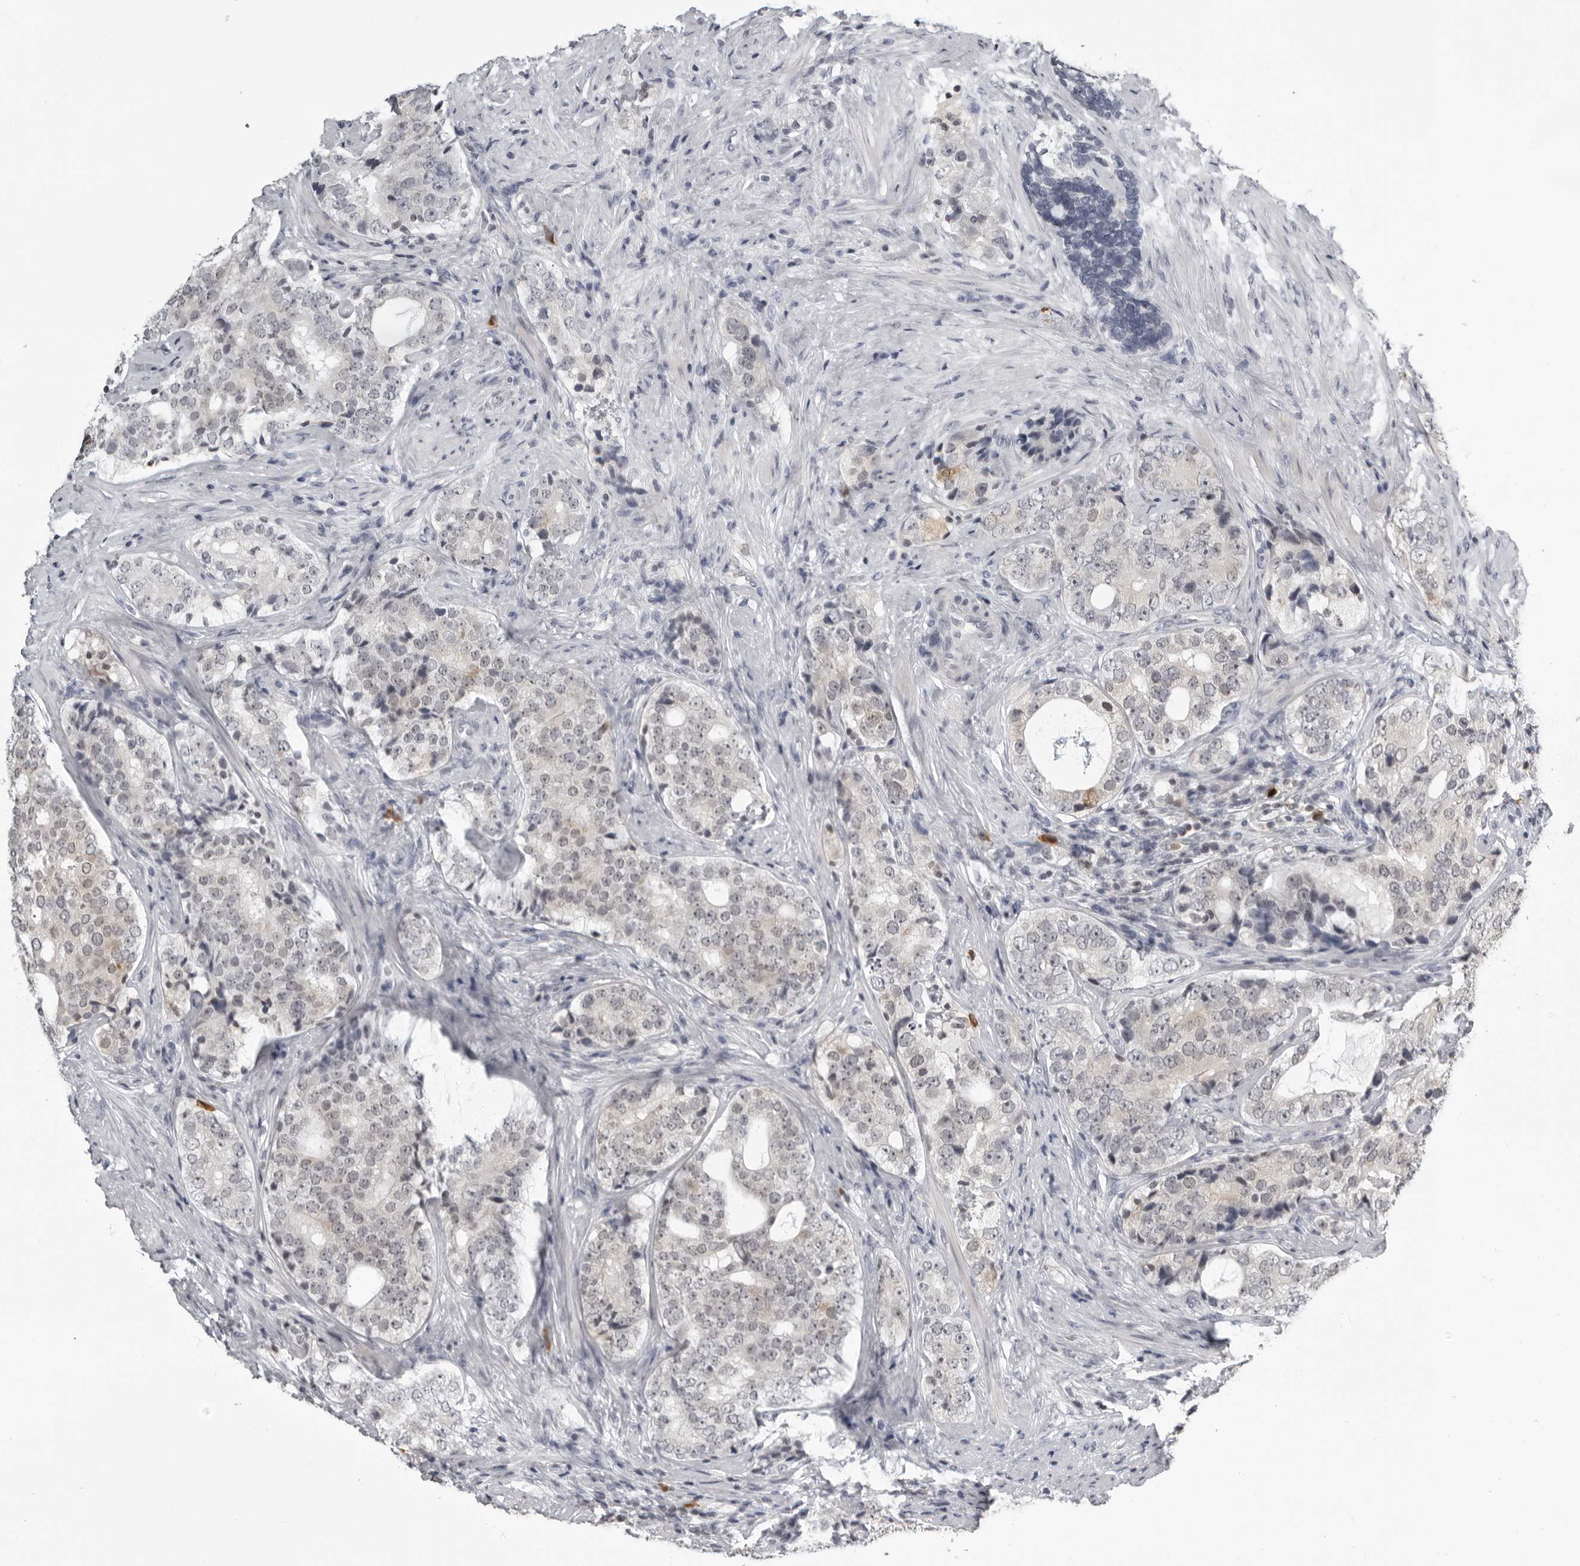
{"staining": {"intensity": "weak", "quantity": "<25%", "location": "cytoplasmic/membranous,nuclear"}, "tissue": "prostate cancer", "cell_type": "Tumor cells", "image_type": "cancer", "snomed": [{"axis": "morphology", "description": "Adenocarcinoma, High grade"}, {"axis": "topography", "description": "Prostate"}], "caption": "A micrograph of human prostate adenocarcinoma (high-grade) is negative for staining in tumor cells.", "gene": "RTCA", "patient": {"sex": "male", "age": 56}}